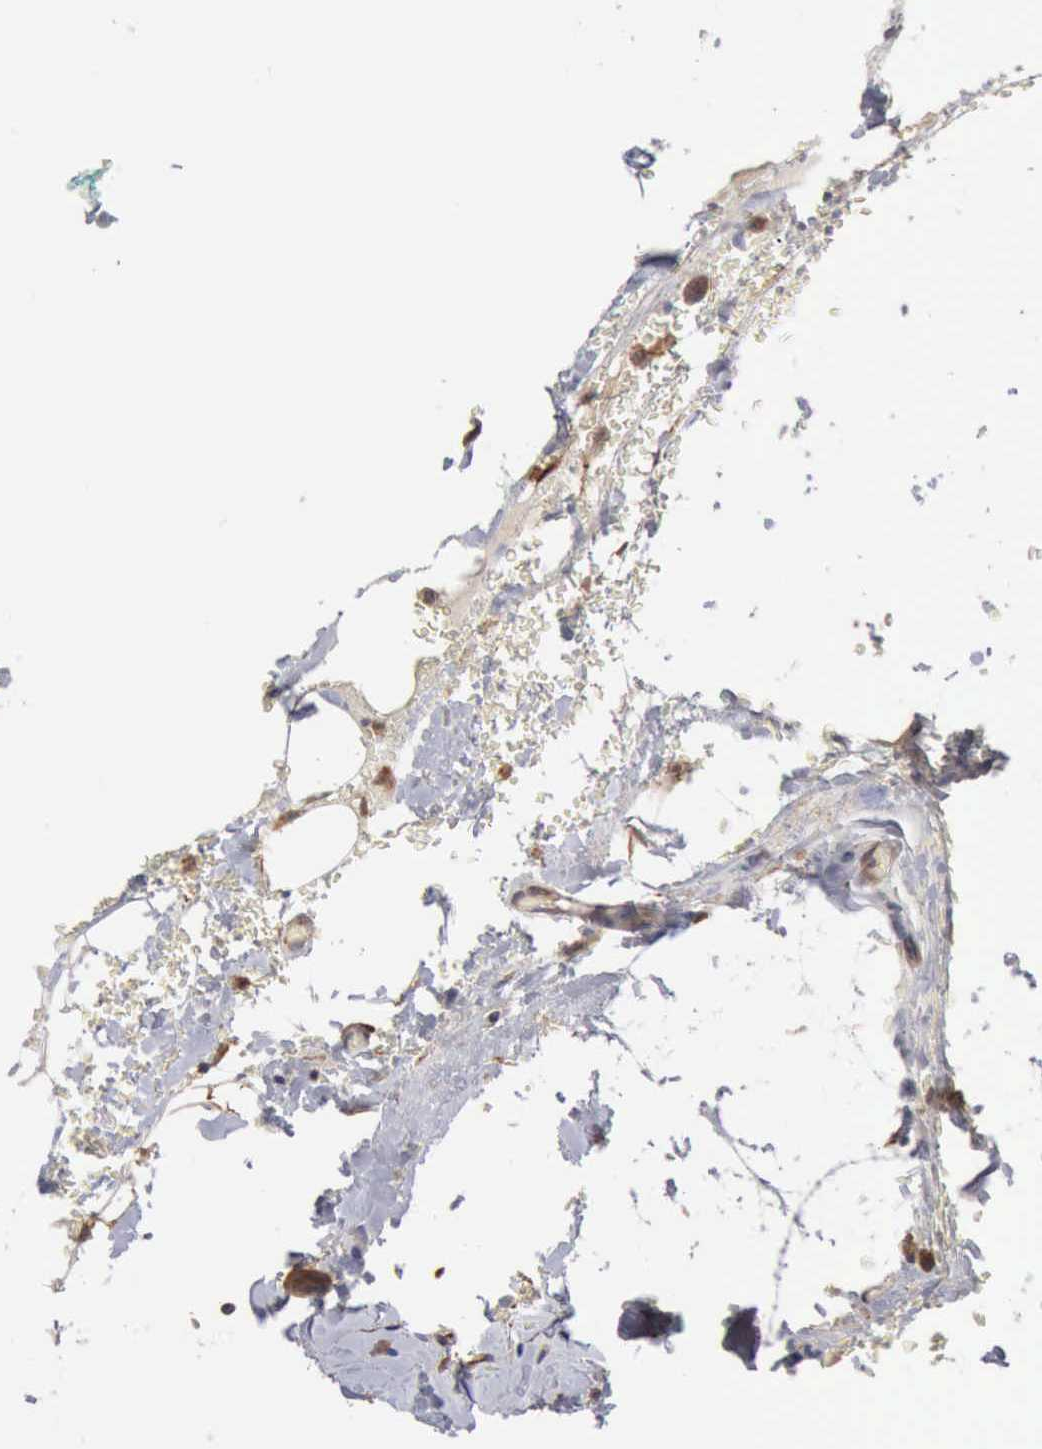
{"staining": {"intensity": "moderate", "quantity": ">75%", "location": "cytoplasmic/membranous"}, "tissue": "breast cancer", "cell_type": "Tumor cells", "image_type": "cancer", "snomed": [{"axis": "morphology", "description": "Lobular carcinoma"}, {"axis": "topography", "description": "Breast"}], "caption": "The image exhibits a brown stain indicating the presence of a protein in the cytoplasmic/membranous of tumor cells in breast cancer.", "gene": "APOL2", "patient": {"sex": "female", "age": 60}}